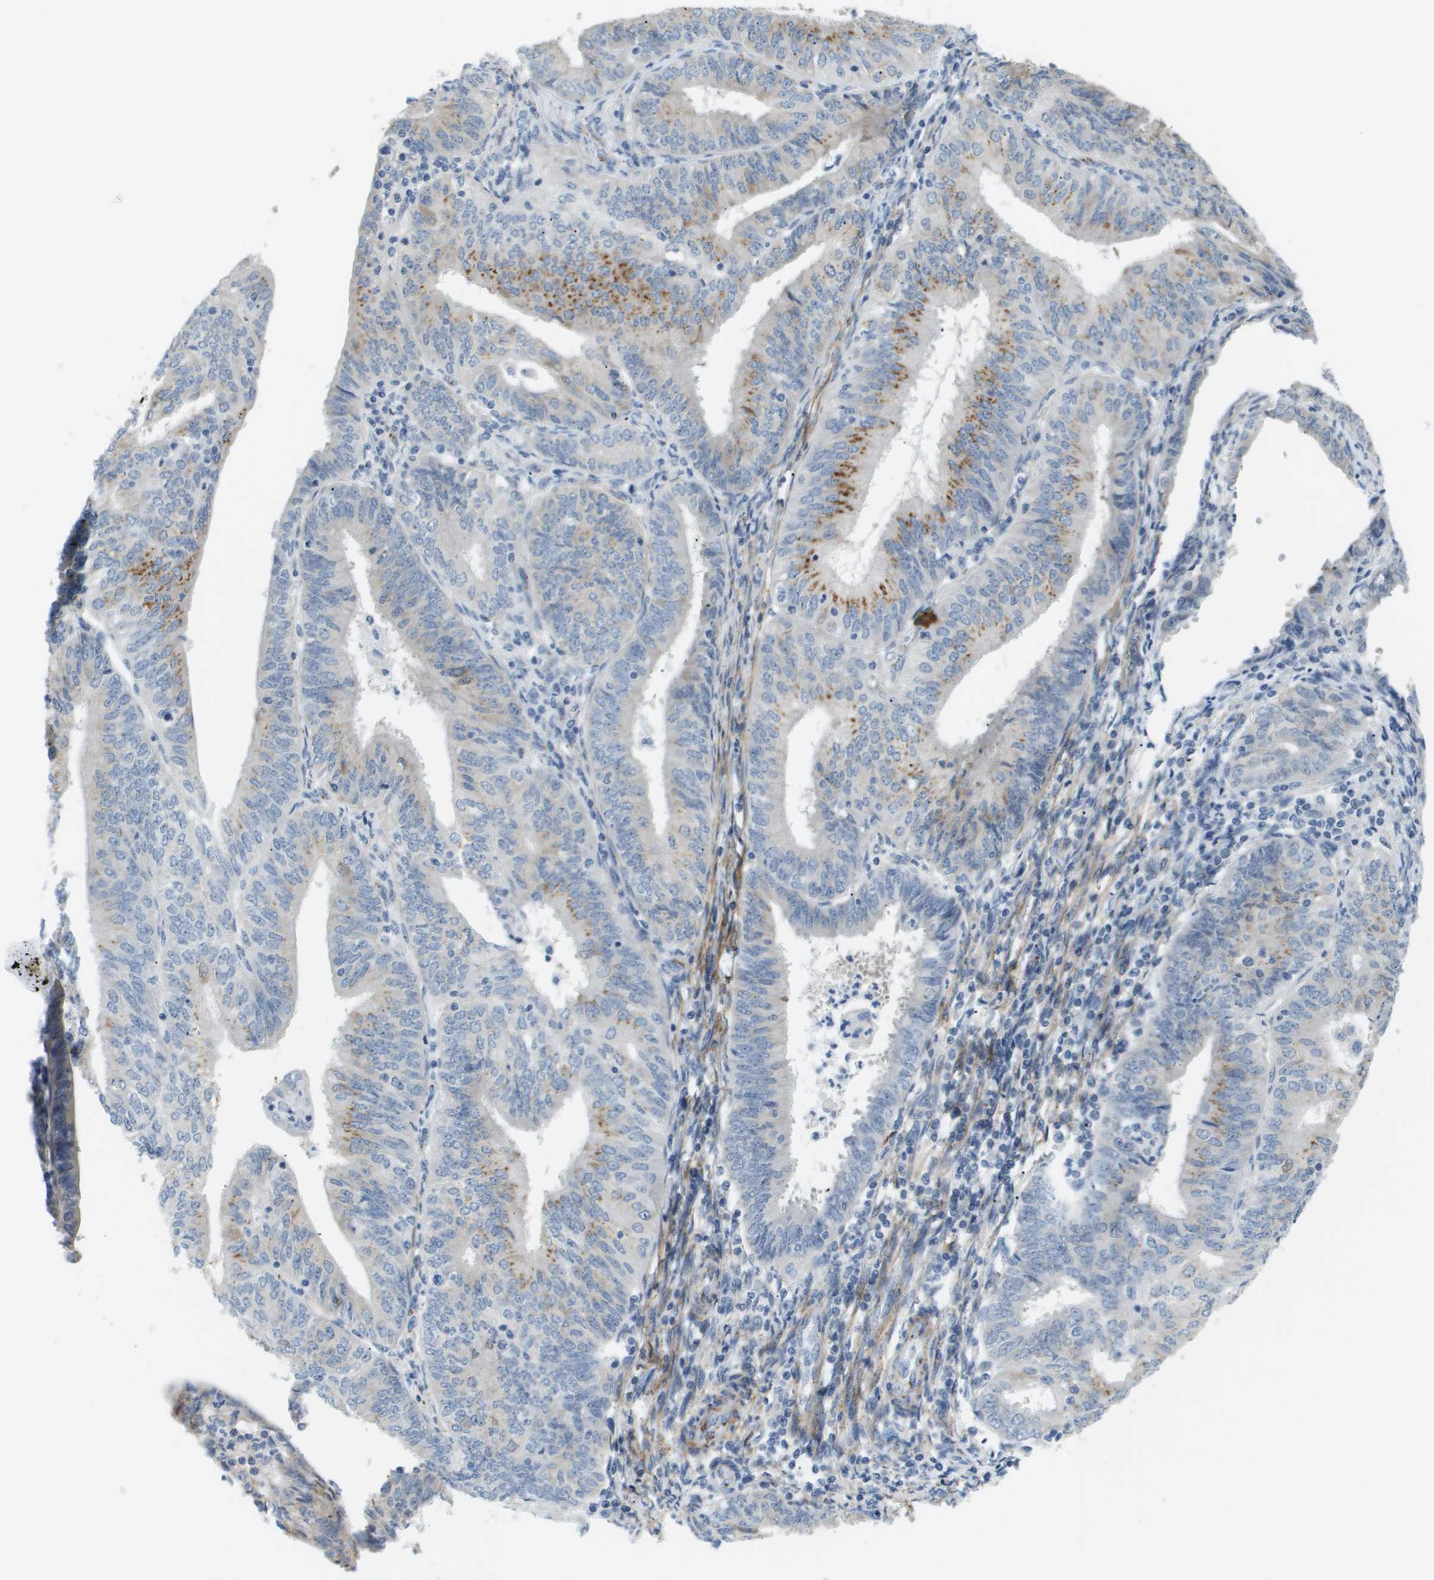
{"staining": {"intensity": "moderate", "quantity": "<25%", "location": "cytoplasmic/membranous"}, "tissue": "endometrial cancer", "cell_type": "Tumor cells", "image_type": "cancer", "snomed": [{"axis": "morphology", "description": "Adenocarcinoma, NOS"}, {"axis": "topography", "description": "Endometrium"}], "caption": "Tumor cells display low levels of moderate cytoplasmic/membranous staining in approximately <25% of cells in endometrial adenocarcinoma. (DAB IHC with brightfield microscopy, high magnification).", "gene": "OTUD5", "patient": {"sex": "female", "age": 58}}